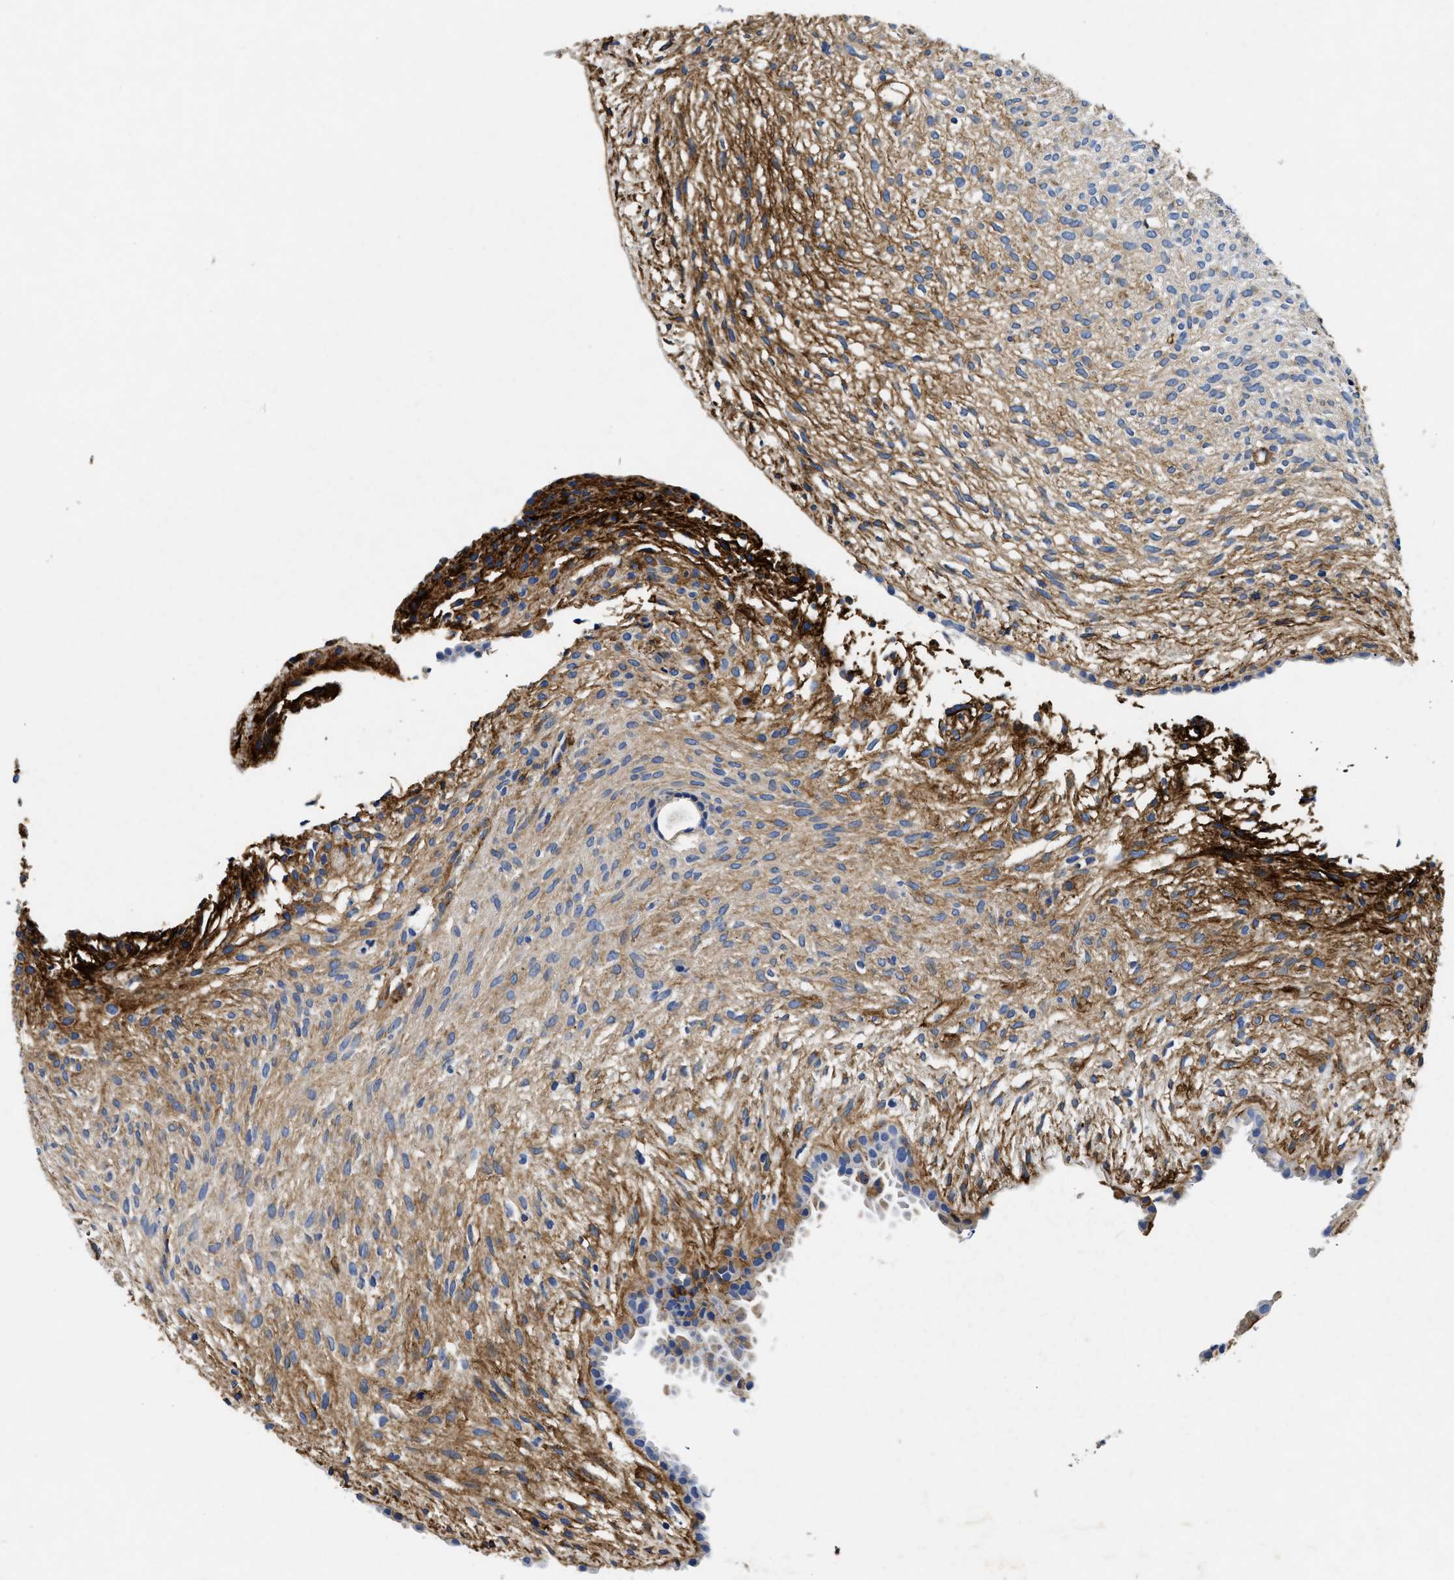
{"staining": {"intensity": "negative", "quantity": "none", "location": "none"}, "tissue": "ovary", "cell_type": "Follicle cells", "image_type": "normal", "snomed": [{"axis": "morphology", "description": "Normal tissue, NOS"}, {"axis": "morphology", "description": "Cyst, NOS"}, {"axis": "topography", "description": "Ovary"}], "caption": "DAB immunohistochemical staining of normal ovary displays no significant staining in follicle cells.", "gene": "LAMA3", "patient": {"sex": "female", "age": 18}}